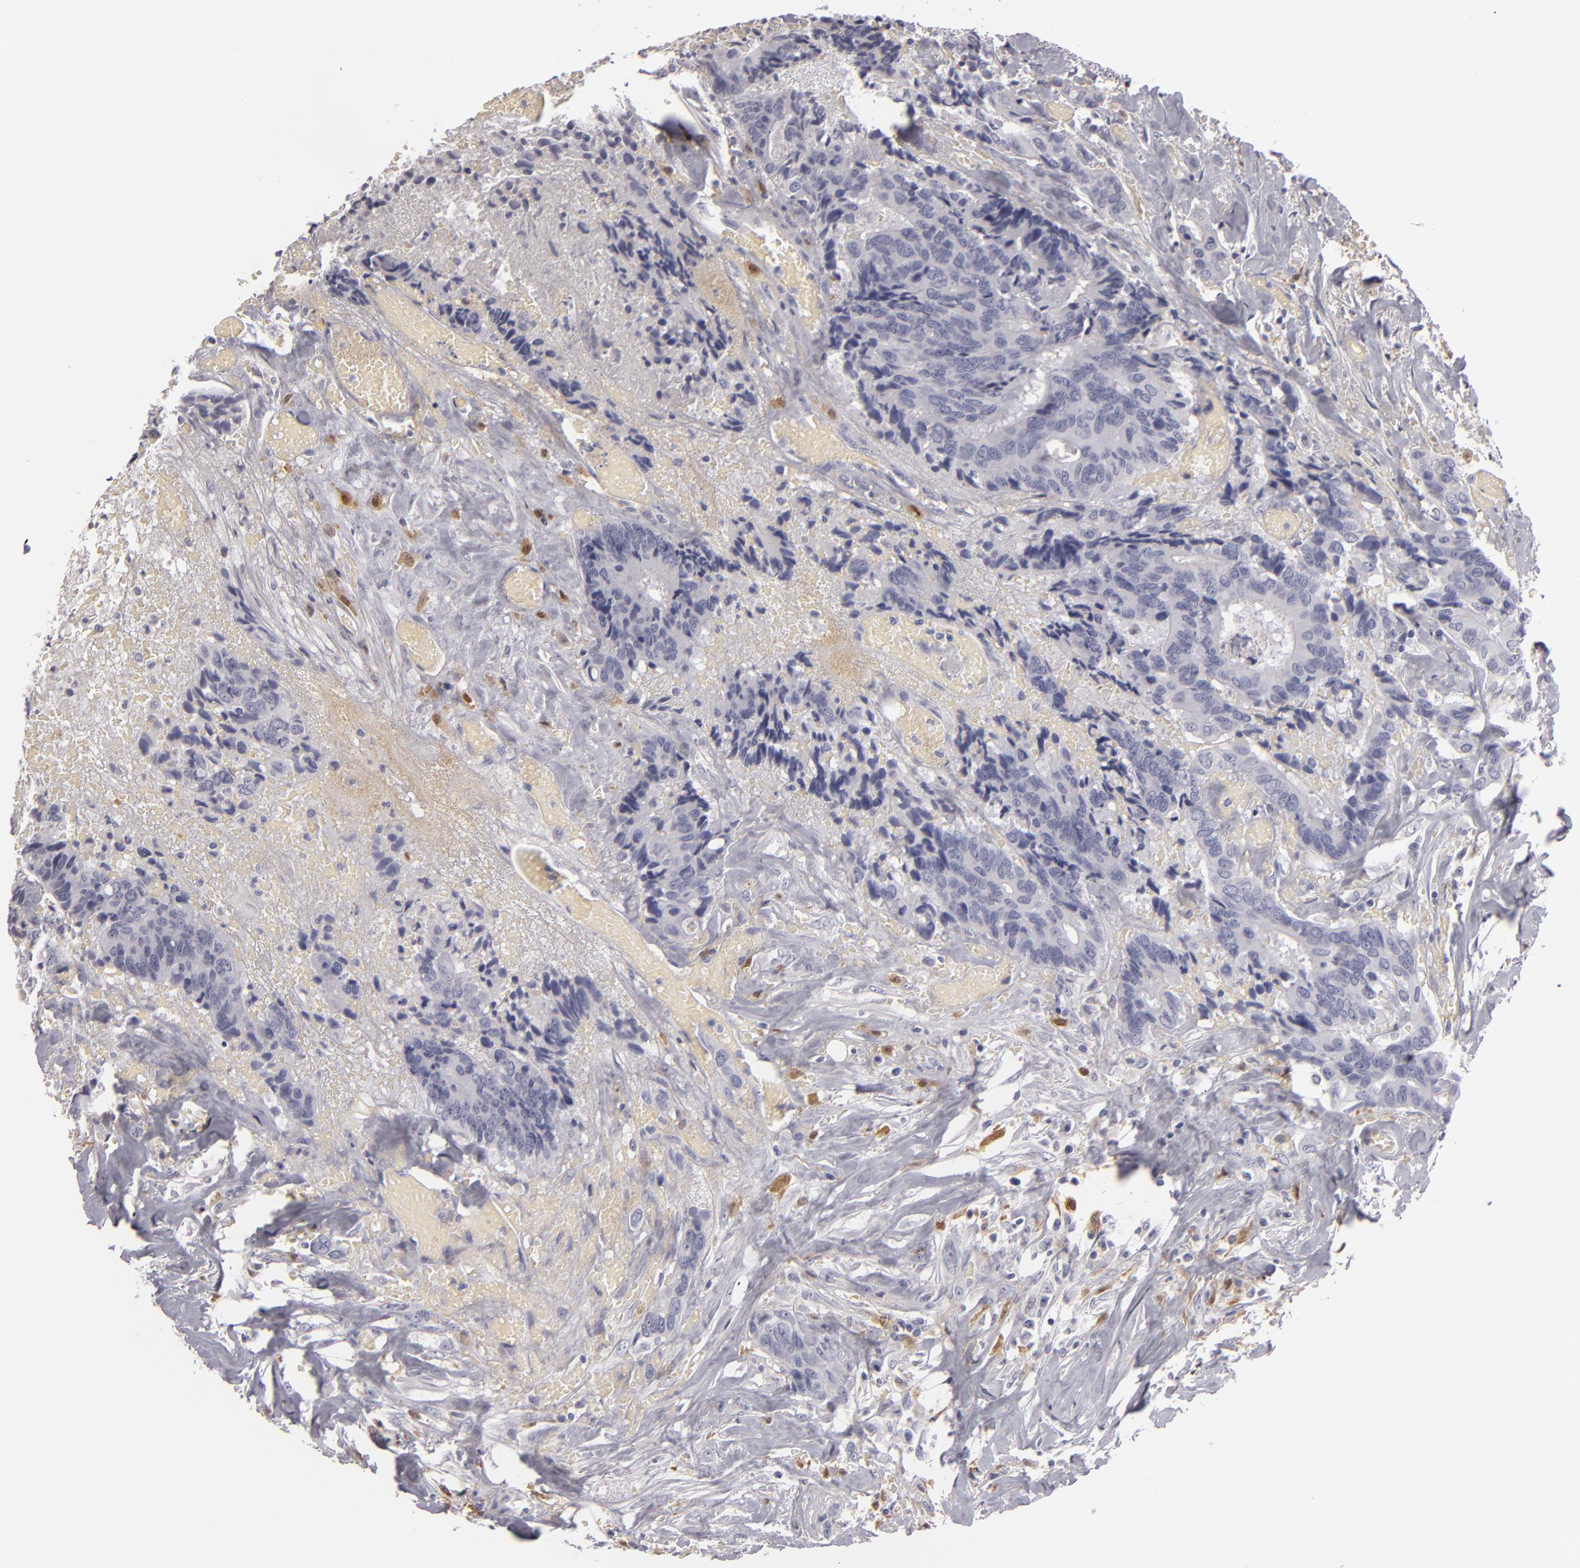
{"staining": {"intensity": "negative", "quantity": "none", "location": "none"}, "tissue": "colorectal cancer", "cell_type": "Tumor cells", "image_type": "cancer", "snomed": [{"axis": "morphology", "description": "Adenocarcinoma, NOS"}, {"axis": "topography", "description": "Rectum"}], "caption": "High power microscopy photomicrograph of an immunohistochemistry image of adenocarcinoma (colorectal), revealing no significant positivity in tumor cells.", "gene": "F13A1", "patient": {"sex": "male", "age": 55}}